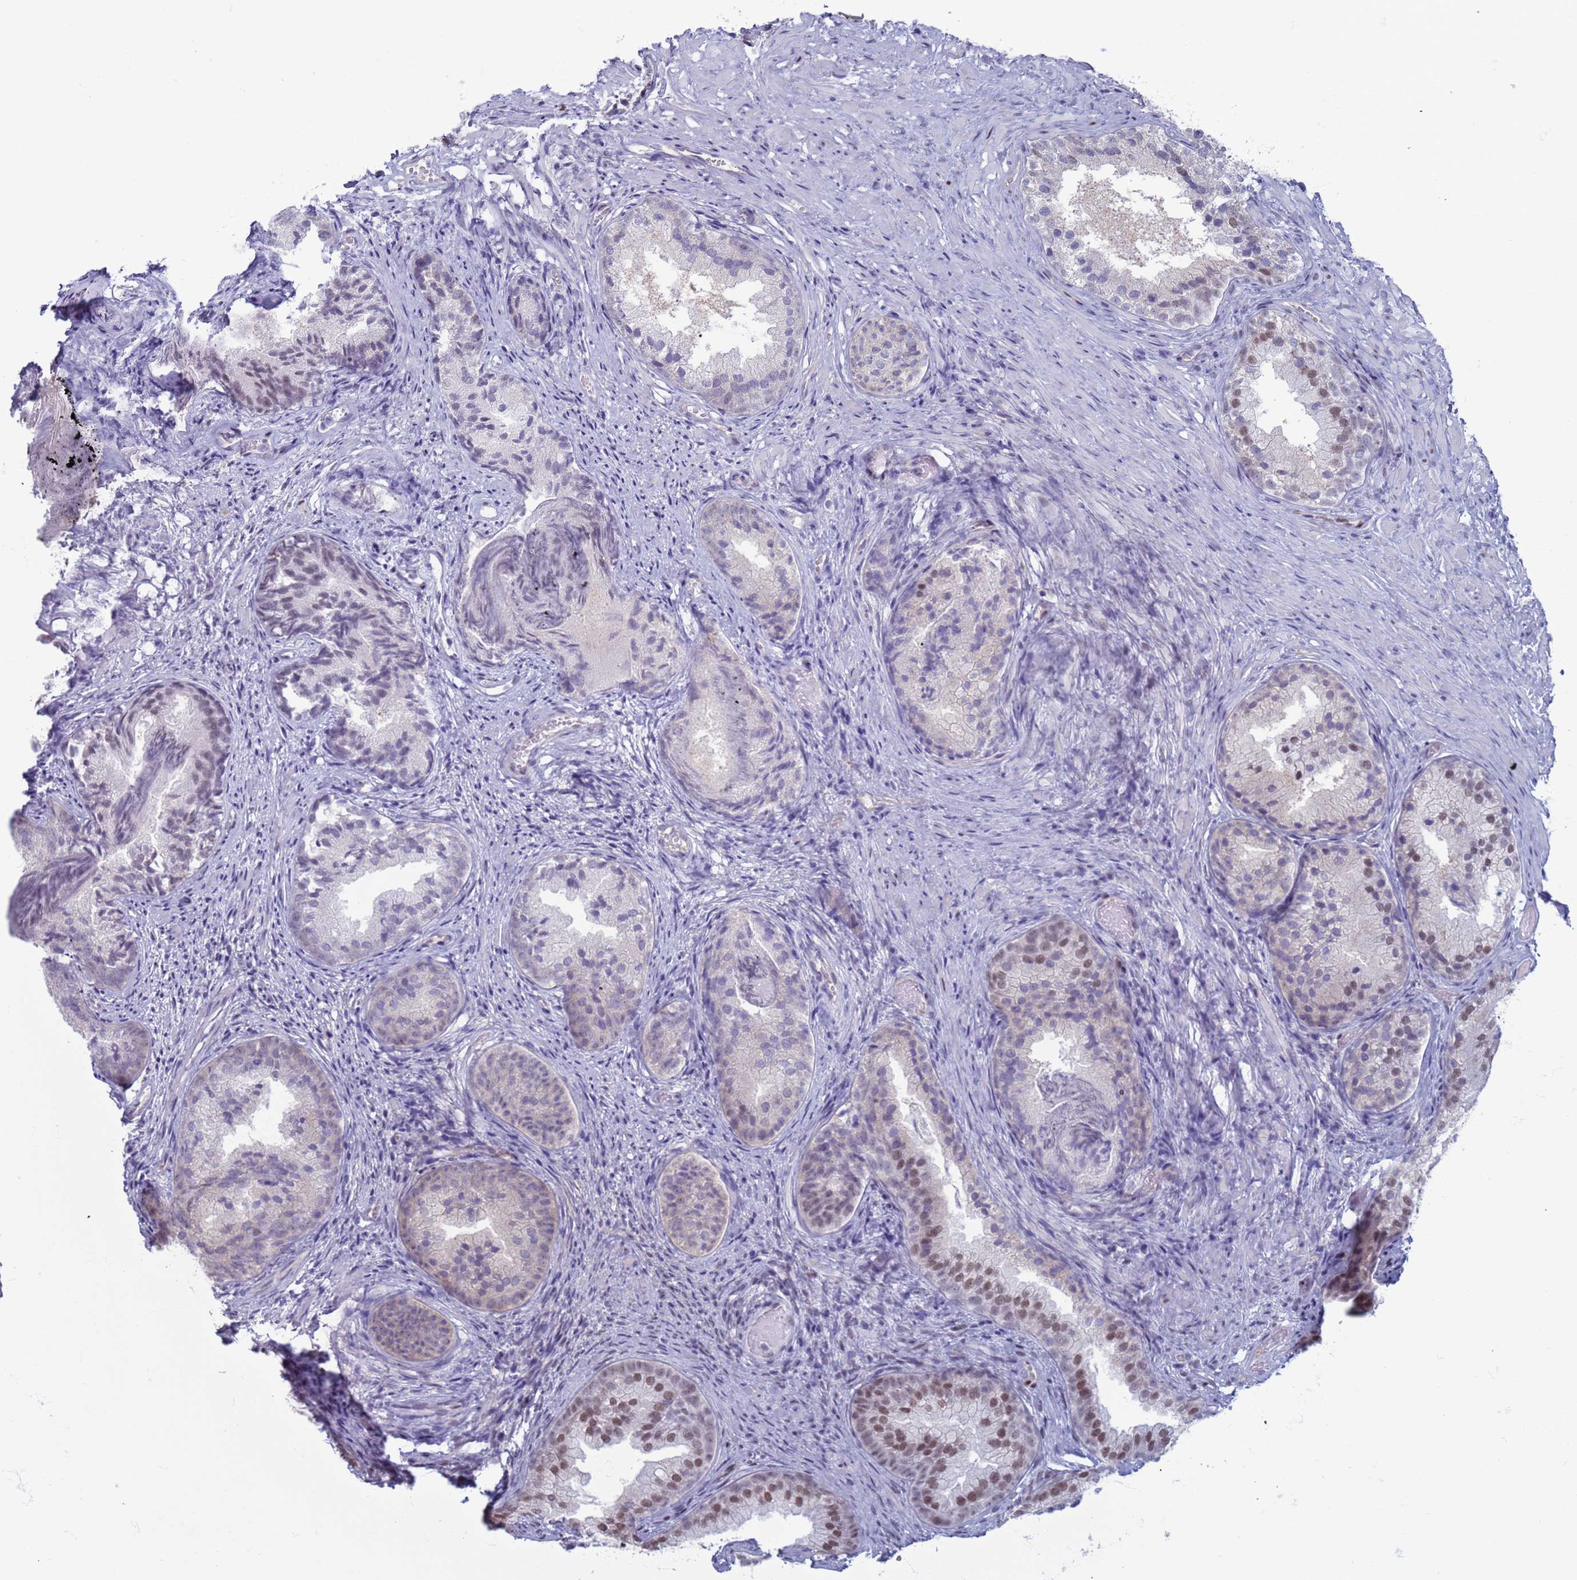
{"staining": {"intensity": "moderate", "quantity": "25%-75%", "location": "nuclear"}, "tissue": "prostate", "cell_type": "Glandular cells", "image_type": "normal", "snomed": [{"axis": "morphology", "description": "Normal tissue, NOS"}, {"axis": "topography", "description": "Prostate"}], "caption": "A histopathology image showing moderate nuclear expression in about 25%-75% of glandular cells in unremarkable prostate, as visualized by brown immunohistochemical staining.", "gene": "SAE1", "patient": {"sex": "male", "age": 76}}